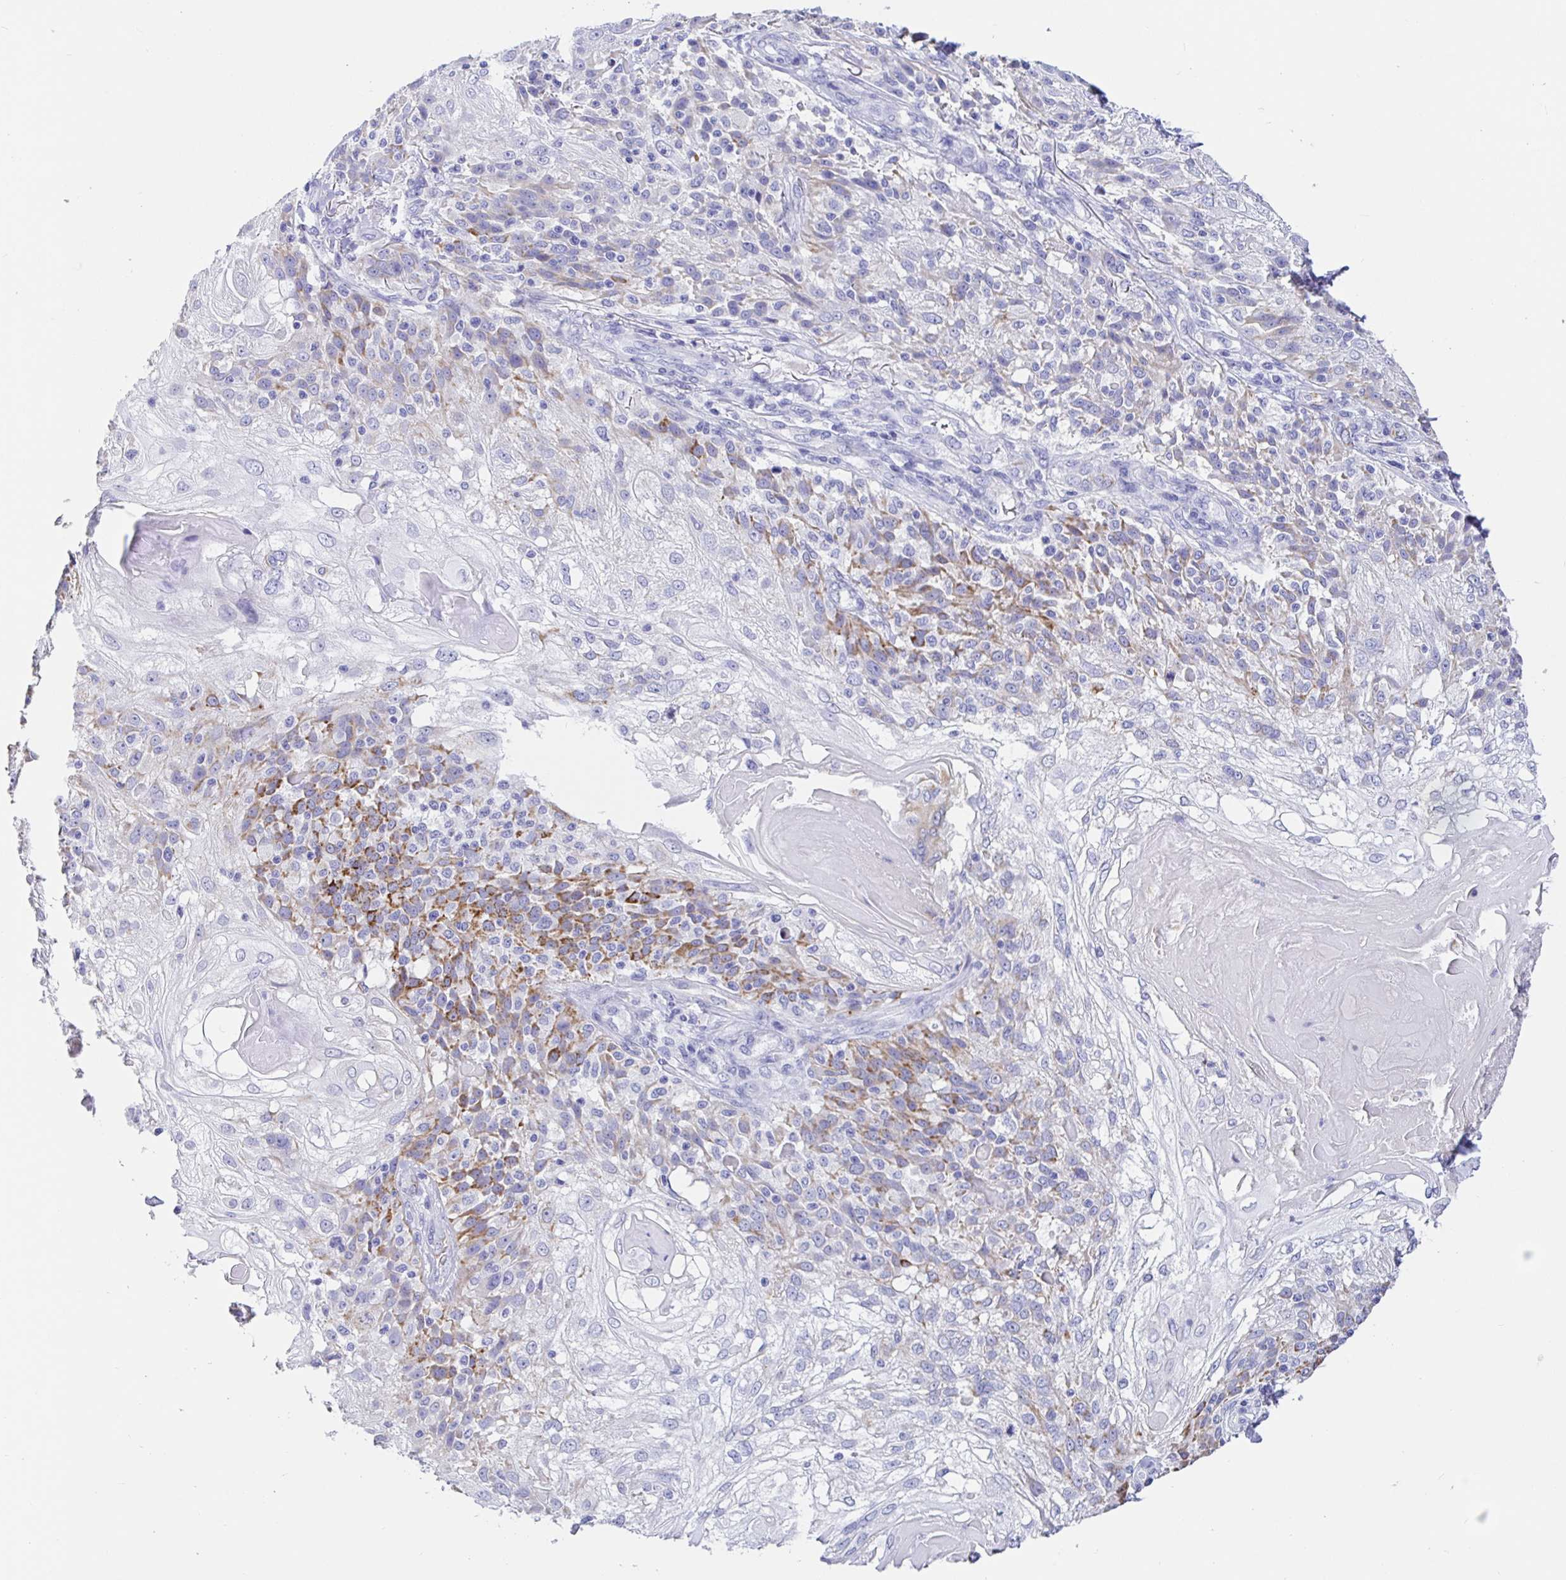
{"staining": {"intensity": "moderate", "quantity": "<25%", "location": "cytoplasmic/membranous"}, "tissue": "skin cancer", "cell_type": "Tumor cells", "image_type": "cancer", "snomed": [{"axis": "morphology", "description": "Normal tissue, NOS"}, {"axis": "morphology", "description": "Squamous cell carcinoma, NOS"}, {"axis": "topography", "description": "Skin"}], "caption": "Immunohistochemical staining of squamous cell carcinoma (skin) reveals low levels of moderate cytoplasmic/membranous positivity in about <25% of tumor cells.", "gene": "MAOA", "patient": {"sex": "female", "age": 83}}